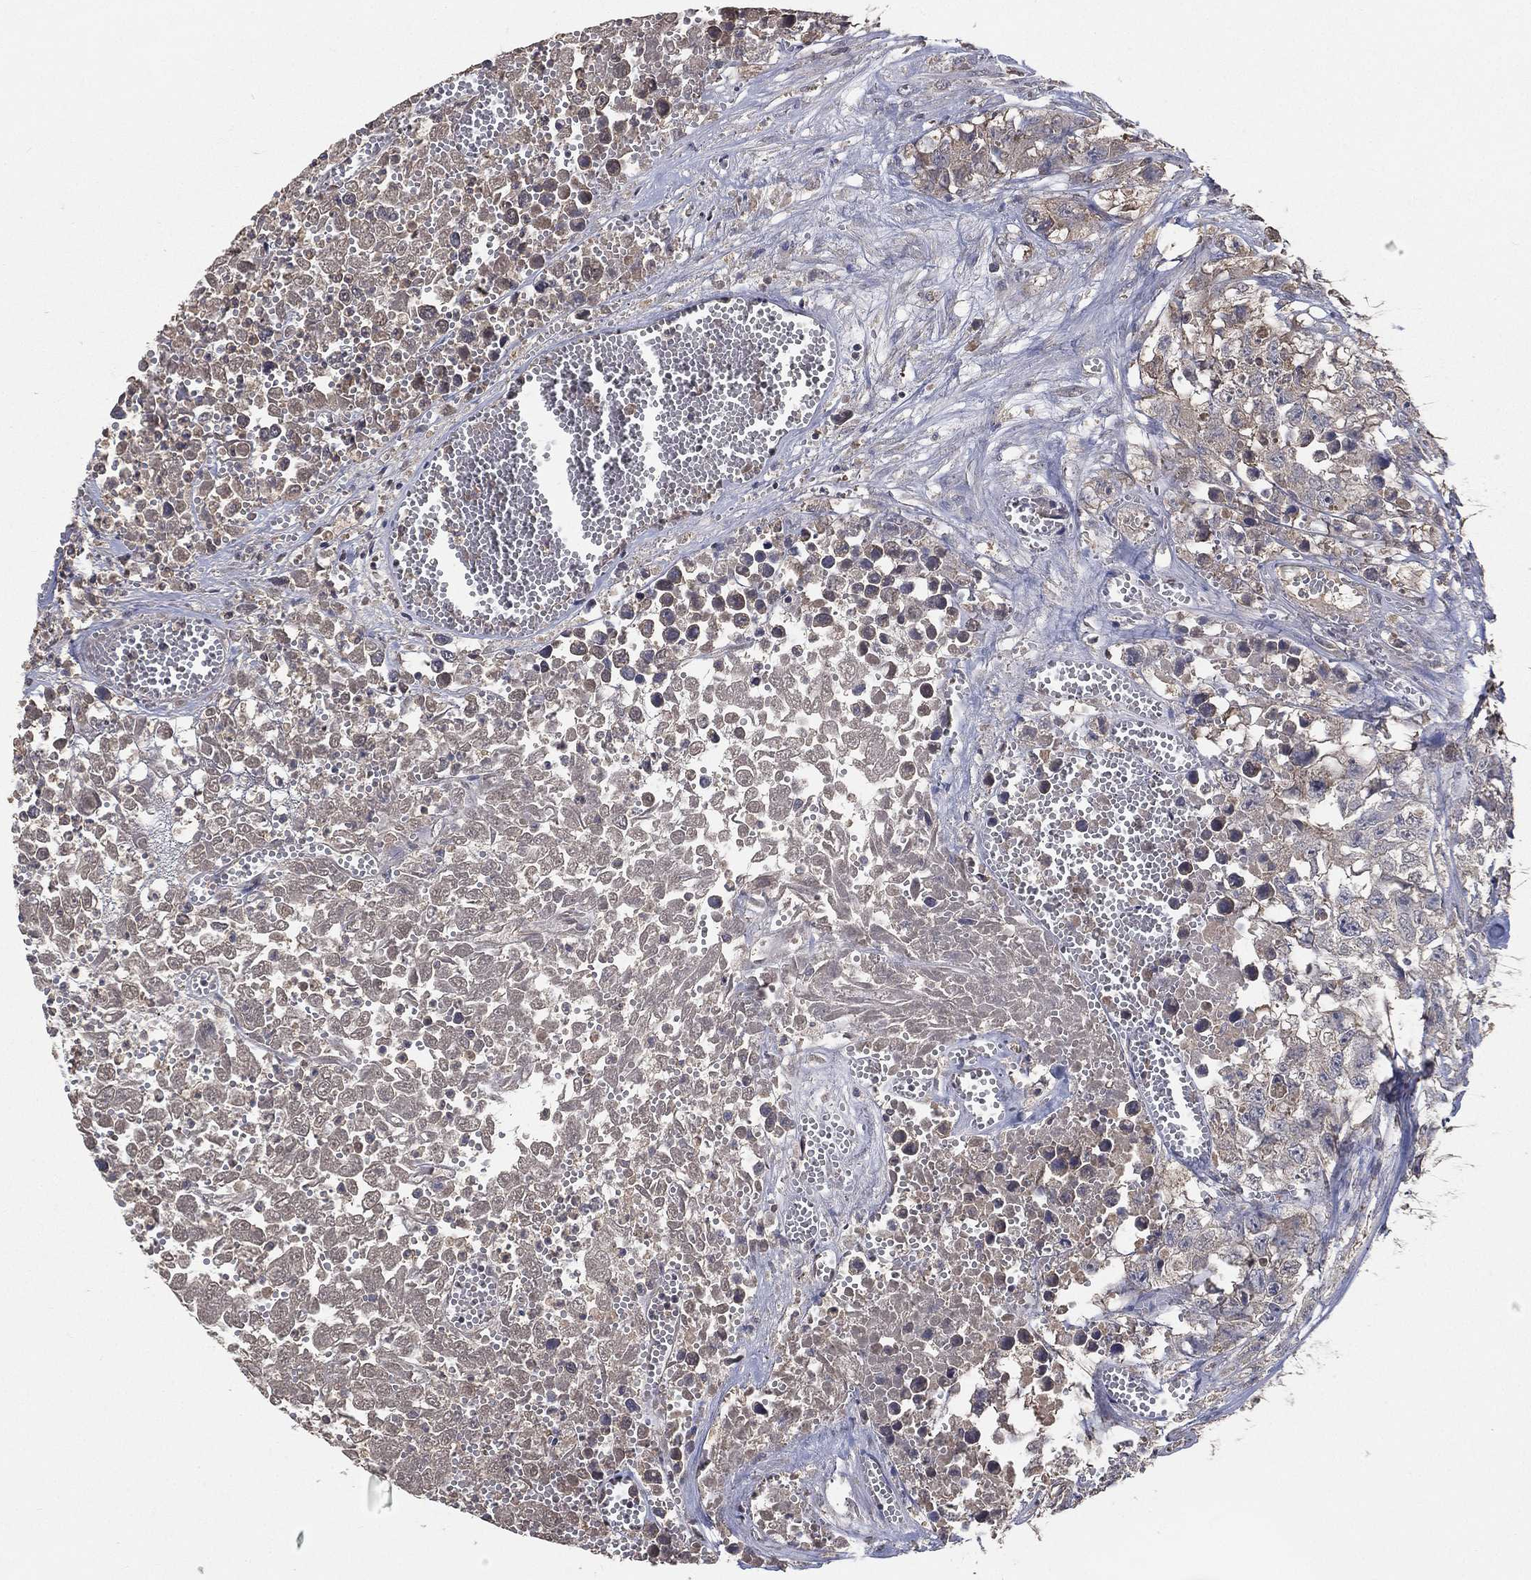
{"staining": {"intensity": "negative", "quantity": "none", "location": "none"}, "tissue": "testis cancer", "cell_type": "Tumor cells", "image_type": "cancer", "snomed": [{"axis": "morphology", "description": "Seminoma, NOS"}, {"axis": "morphology", "description": "Carcinoma, Embryonal, NOS"}, {"axis": "topography", "description": "Testis"}], "caption": "IHC photomicrograph of neoplastic tissue: embryonal carcinoma (testis) stained with DAB (3,3'-diaminobenzidine) exhibits no significant protein positivity in tumor cells.", "gene": "SNAP25", "patient": {"sex": "male", "age": 22}}